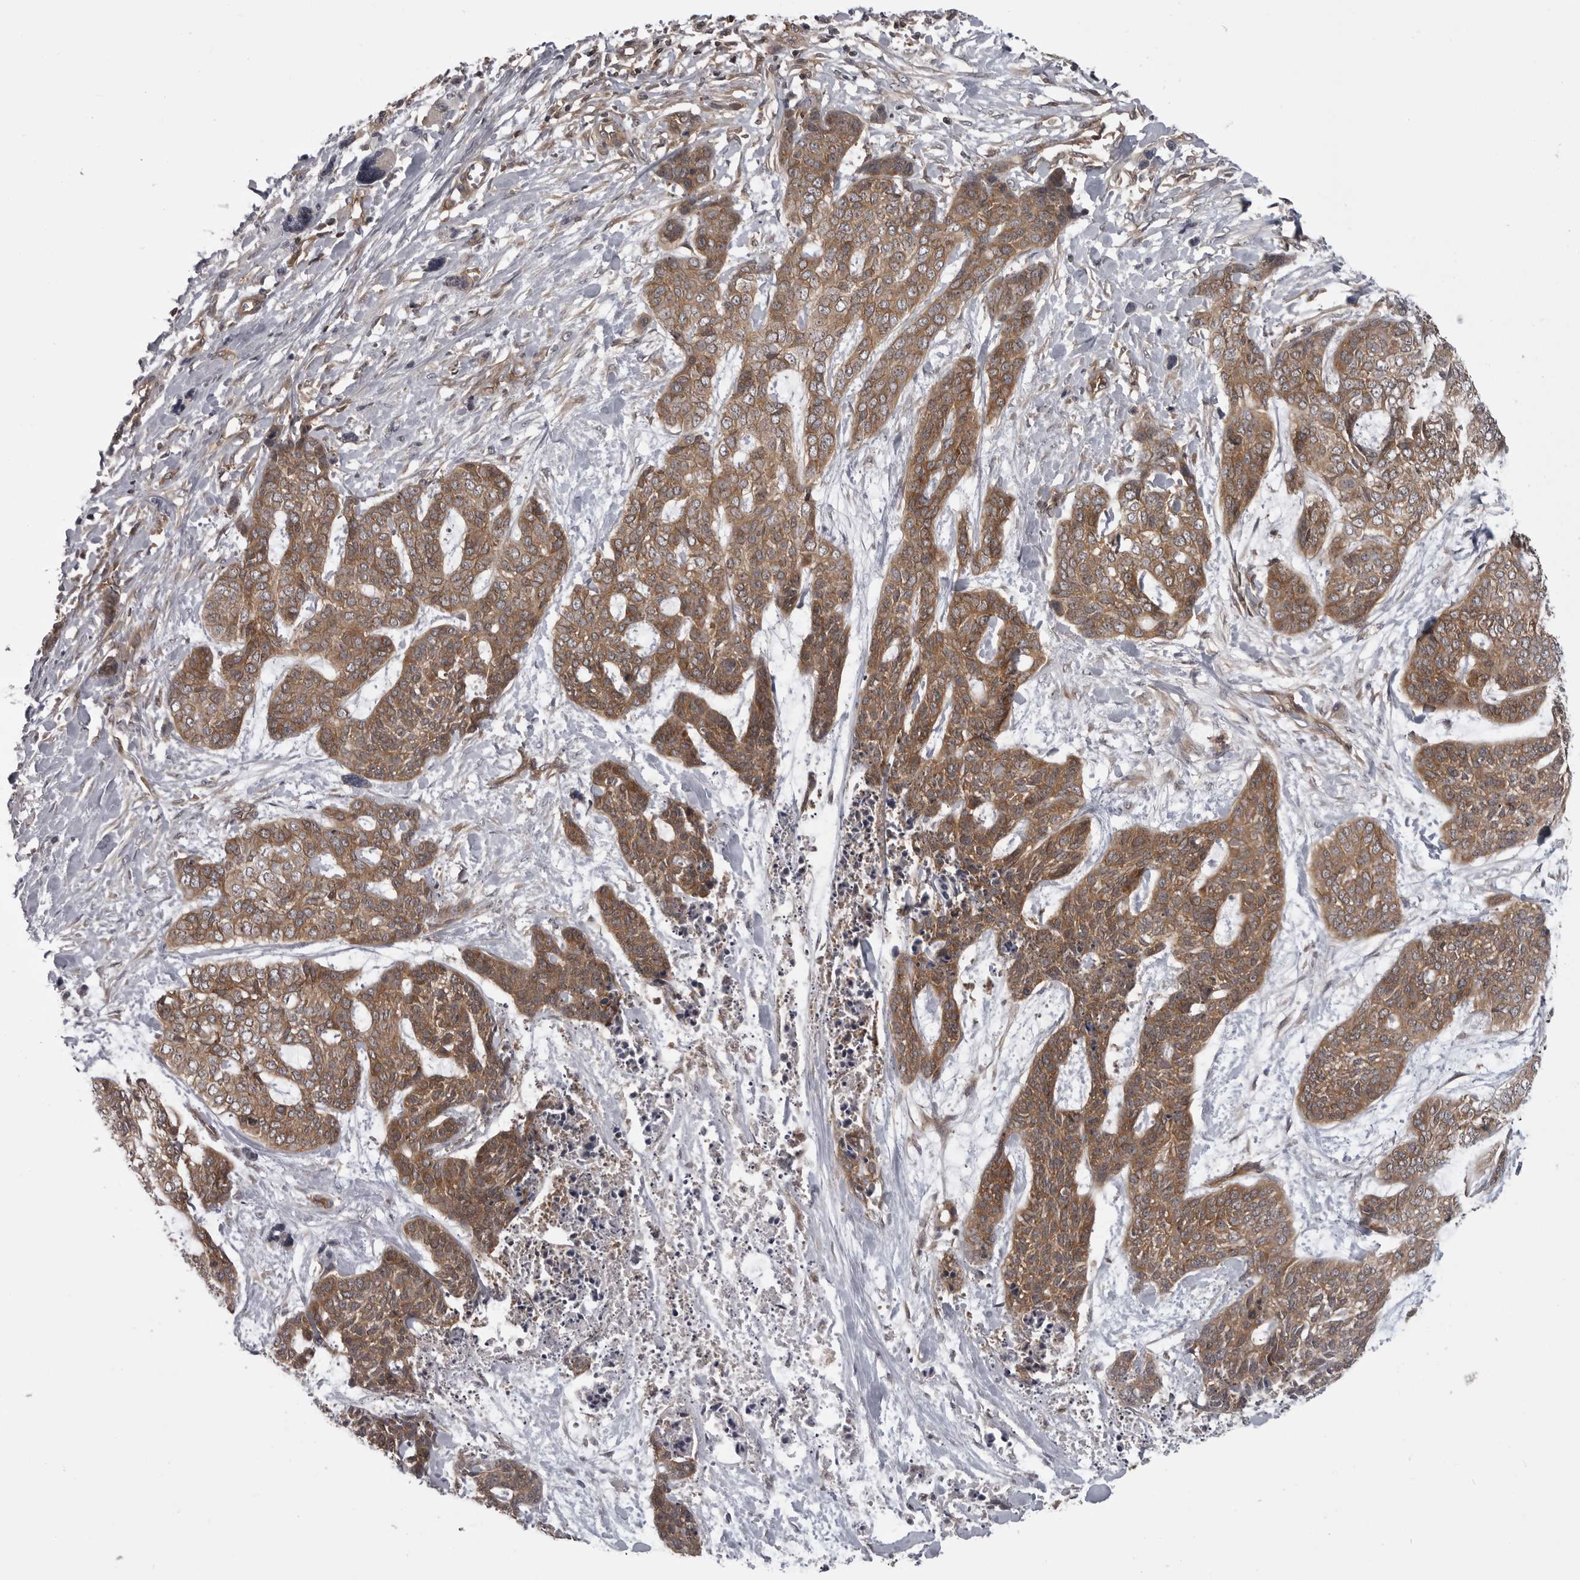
{"staining": {"intensity": "moderate", "quantity": ">75%", "location": "cytoplasmic/membranous"}, "tissue": "skin cancer", "cell_type": "Tumor cells", "image_type": "cancer", "snomed": [{"axis": "morphology", "description": "Basal cell carcinoma"}, {"axis": "topography", "description": "Skin"}], "caption": "Immunohistochemistry (IHC) of skin cancer (basal cell carcinoma) displays medium levels of moderate cytoplasmic/membranous staining in approximately >75% of tumor cells. The protein is shown in brown color, while the nuclei are stained blue.", "gene": "STK24", "patient": {"sex": "female", "age": 64}}